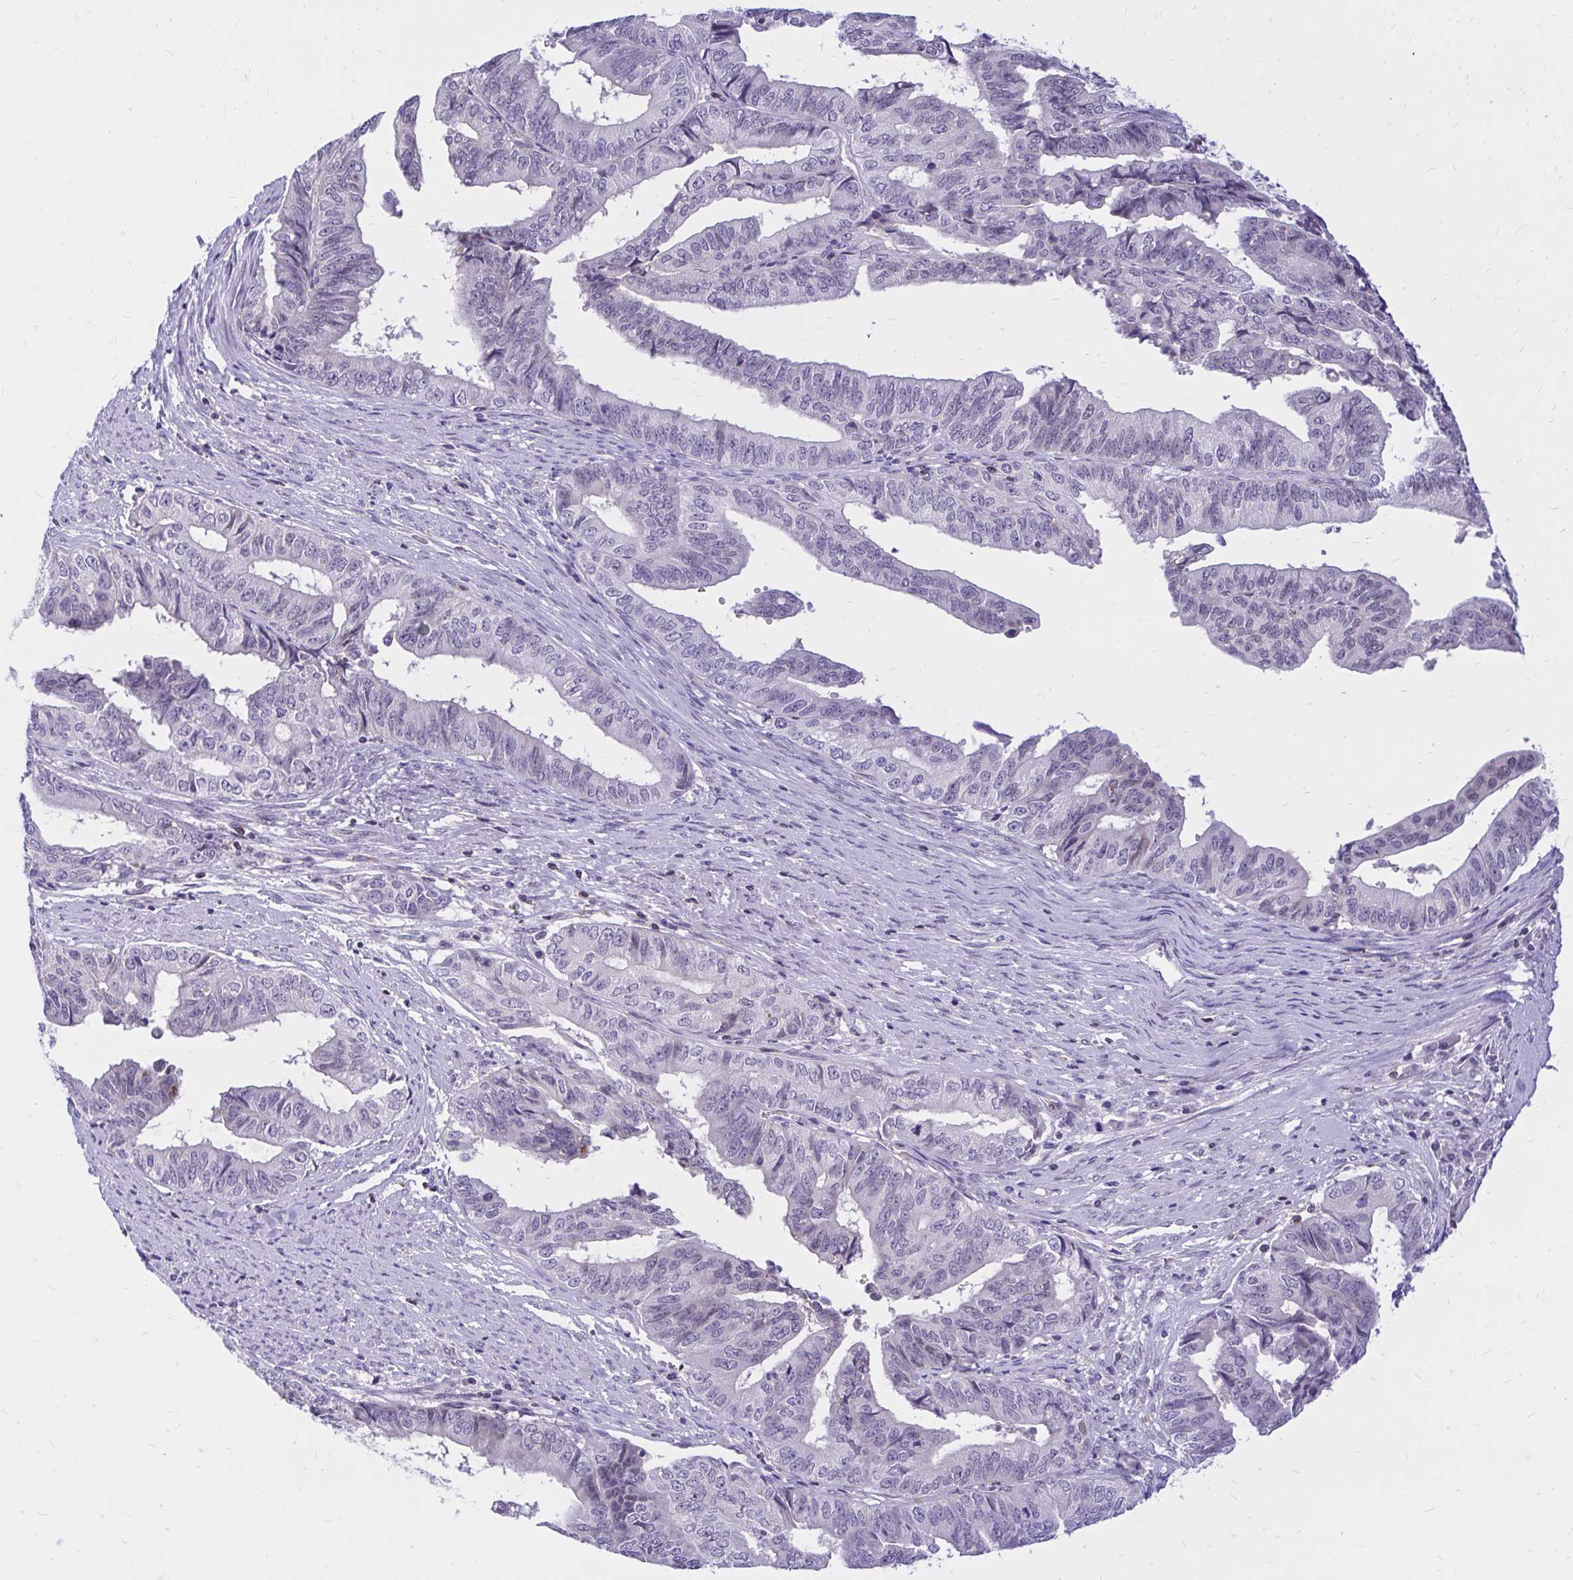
{"staining": {"intensity": "negative", "quantity": "none", "location": "none"}, "tissue": "endometrial cancer", "cell_type": "Tumor cells", "image_type": "cancer", "snomed": [{"axis": "morphology", "description": "Adenocarcinoma, NOS"}, {"axis": "topography", "description": "Endometrium"}], "caption": "Immunohistochemistry (IHC) micrograph of endometrial cancer (adenocarcinoma) stained for a protein (brown), which reveals no positivity in tumor cells.", "gene": "CXCL8", "patient": {"sex": "female", "age": 65}}